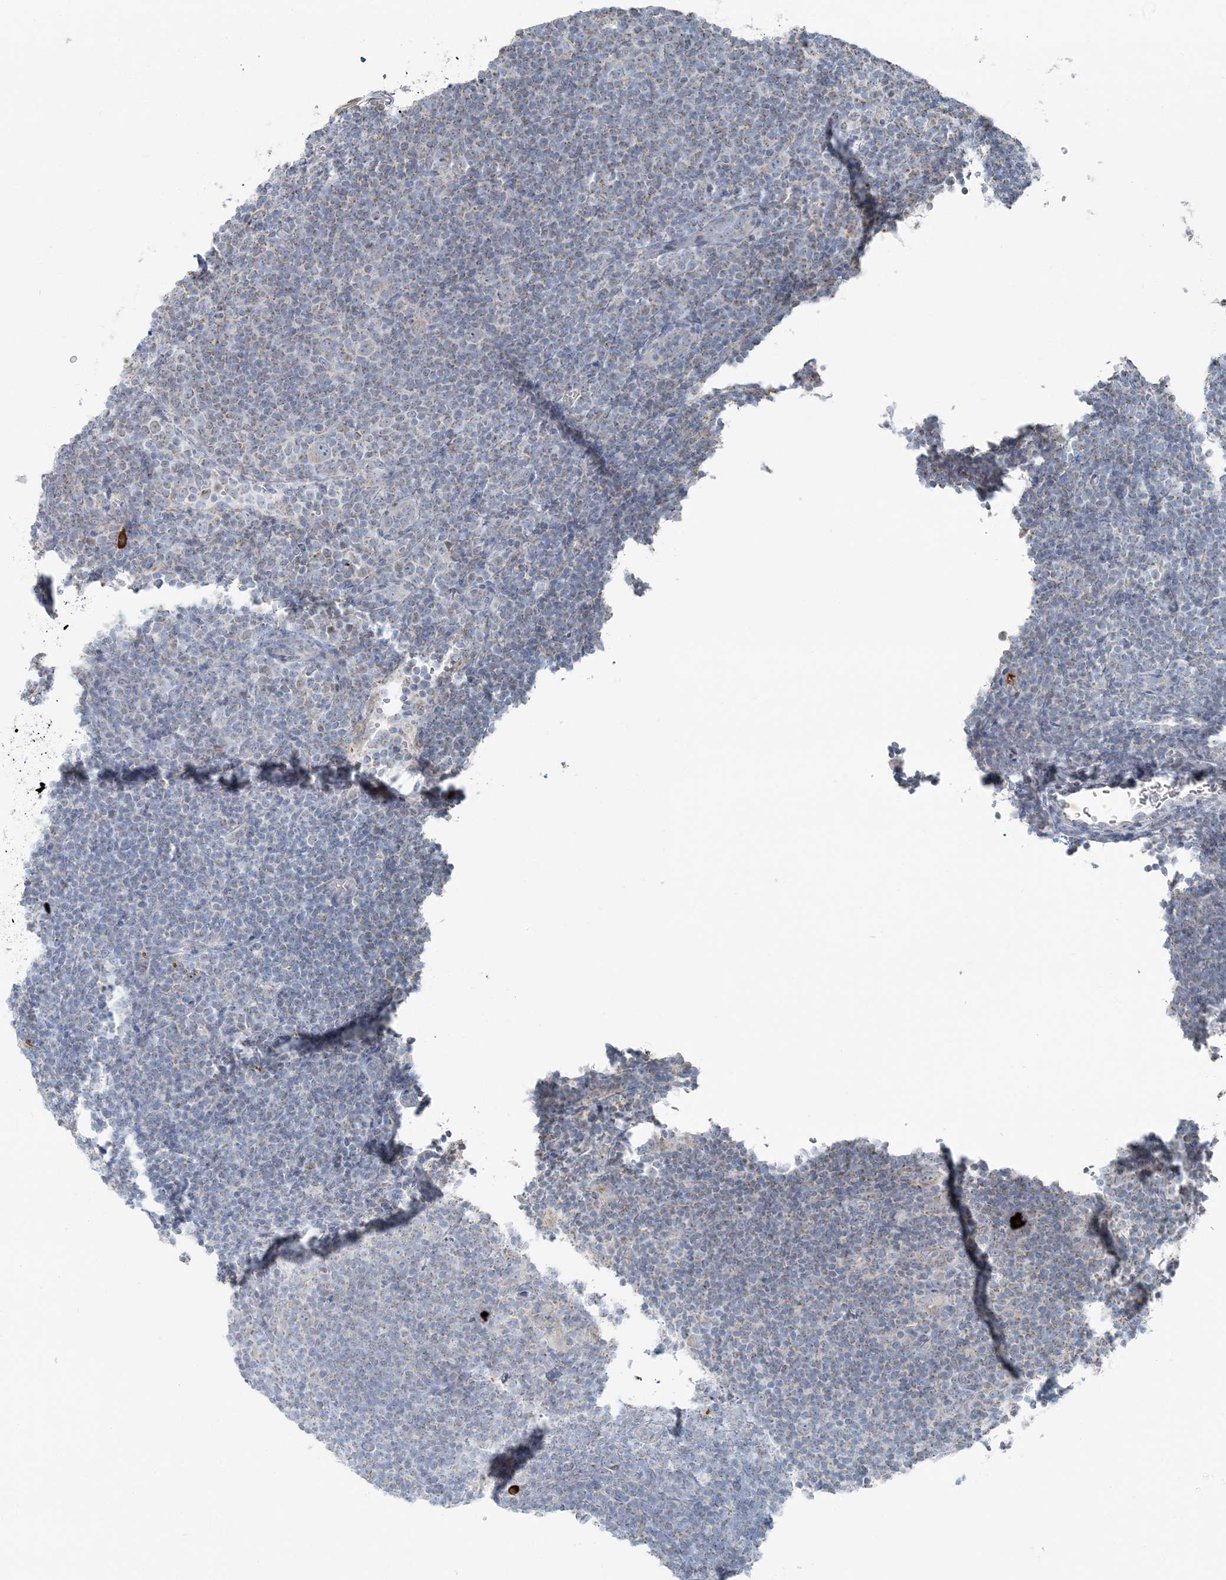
{"staining": {"intensity": "negative", "quantity": "none", "location": "none"}, "tissue": "lymphoma", "cell_type": "Tumor cells", "image_type": "cancer", "snomed": [{"axis": "morphology", "description": "Hodgkin's disease, NOS"}, {"axis": "topography", "description": "Lymph node"}], "caption": "Immunohistochemistry (IHC) micrograph of lymphoma stained for a protein (brown), which exhibits no expression in tumor cells.", "gene": "SLC22A16", "patient": {"sex": "female", "age": 57}}